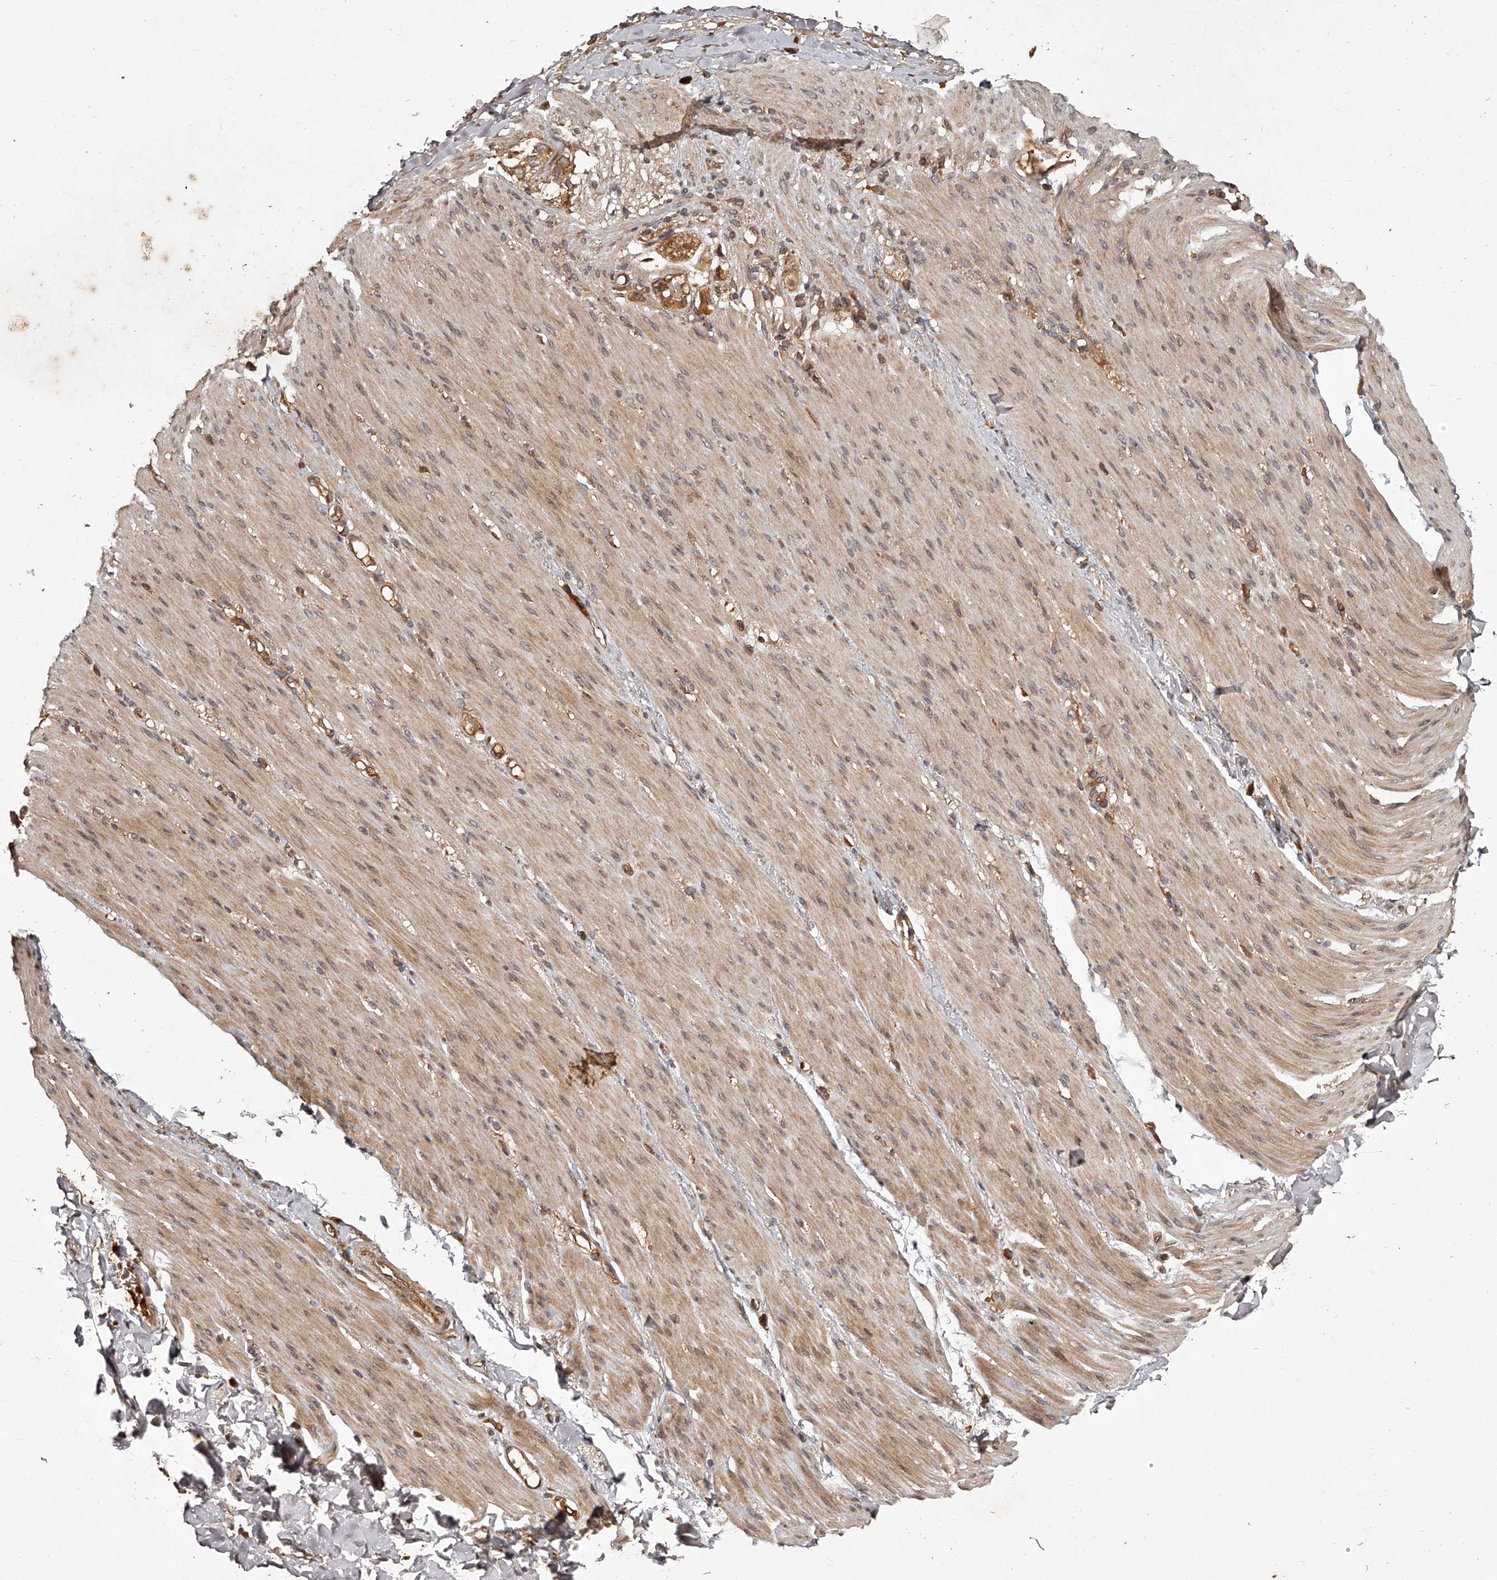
{"staining": {"intensity": "moderate", "quantity": "25%-75%", "location": "cytoplasmic/membranous,nuclear"}, "tissue": "smooth muscle", "cell_type": "Smooth muscle cells", "image_type": "normal", "snomed": [{"axis": "morphology", "description": "Normal tissue, NOS"}, {"axis": "topography", "description": "Colon"}, {"axis": "topography", "description": "Peripheral nerve tissue"}], "caption": "Immunohistochemistry (IHC) (DAB) staining of benign smooth muscle shows moderate cytoplasmic/membranous,nuclear protein staining in approximately 25%-75% of smooth muscle cells. (Stains: DAB (3,3'-diaminobenzidine) in brown, nuclei in blue, Microscopy: brightfield microscopy at high magnification).", "gene": "CRYZL1", "patient": {"sex": "female", "age": 61}}